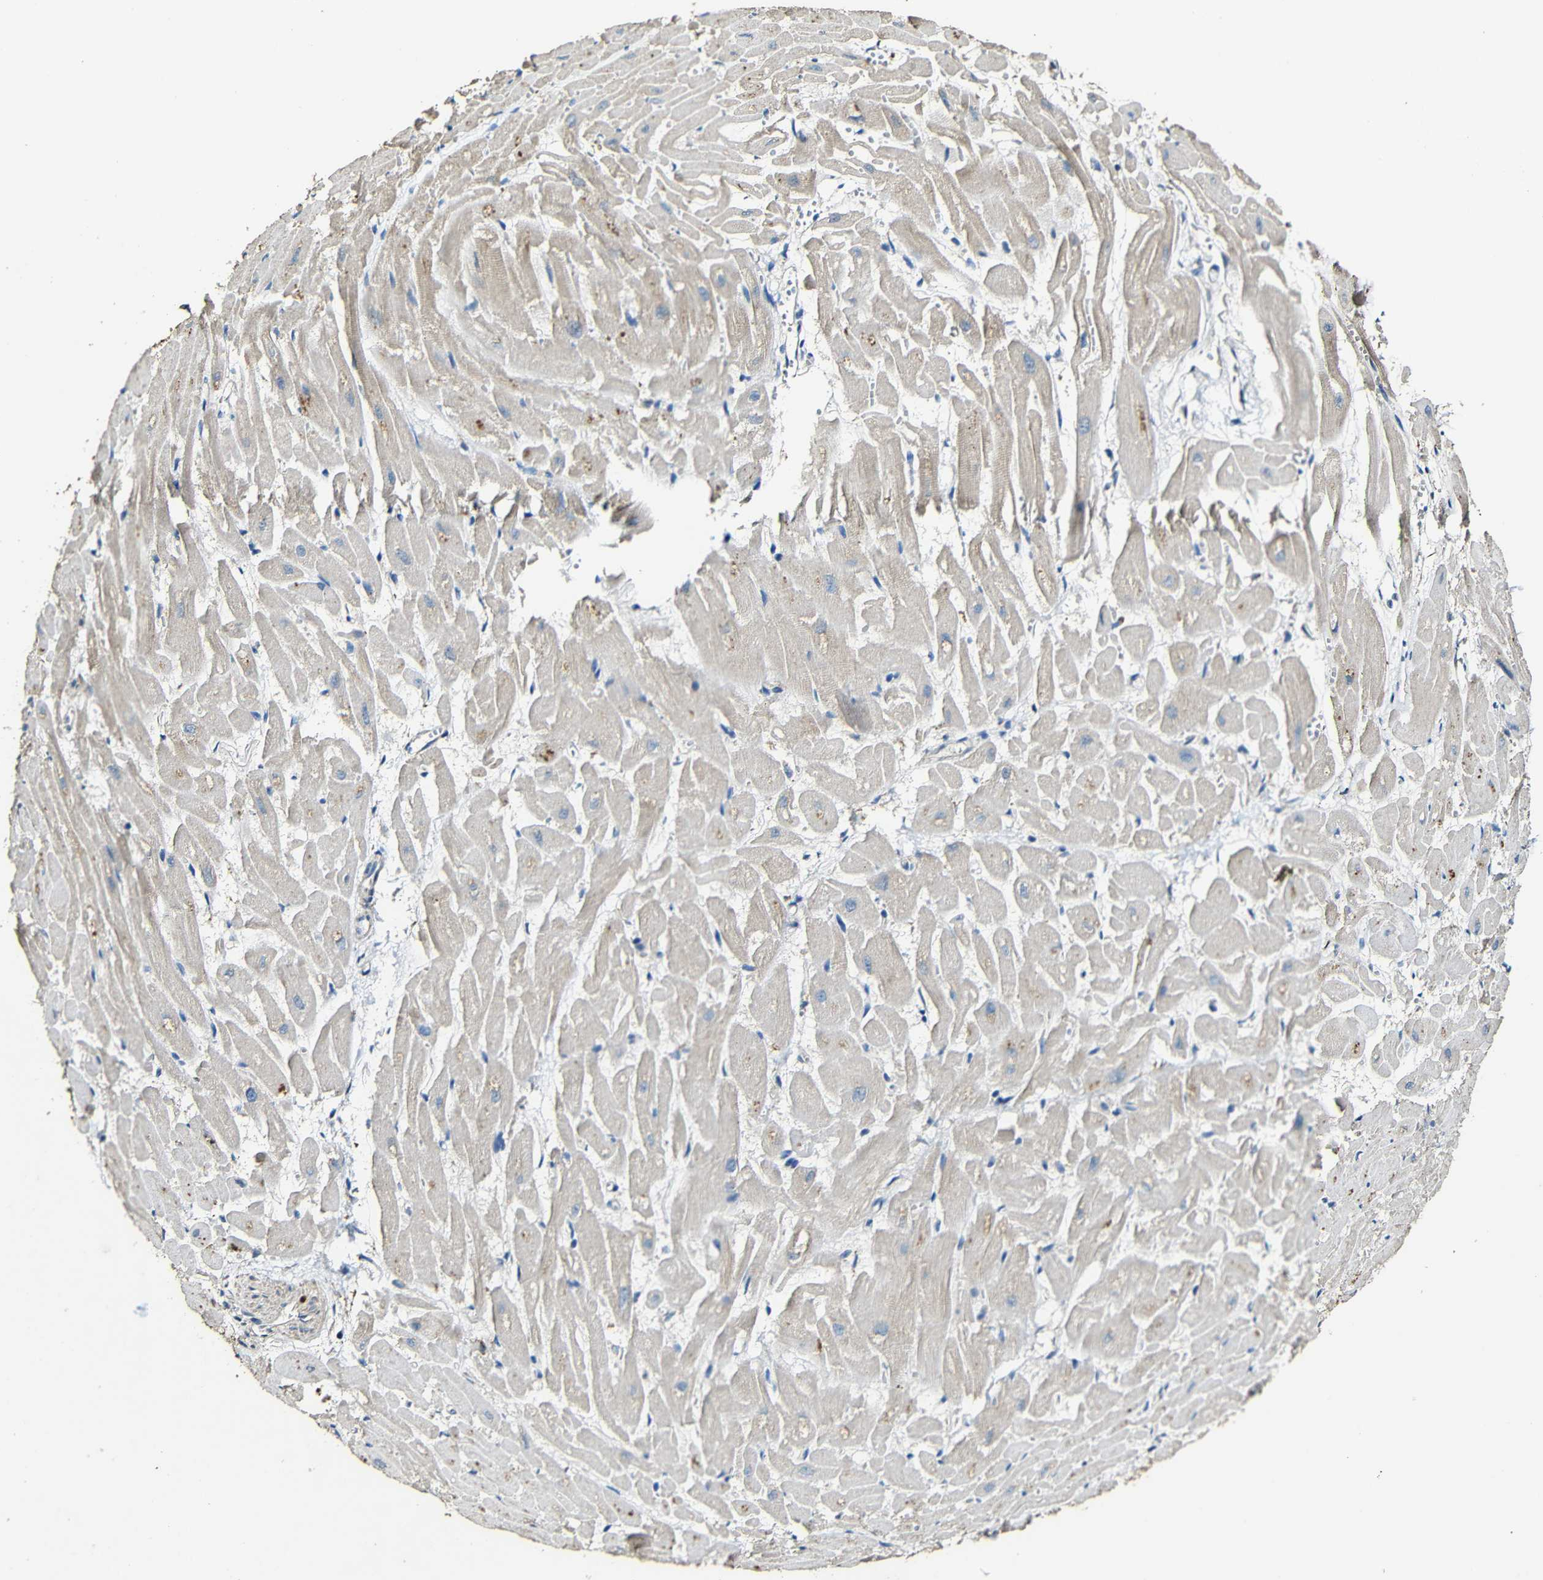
{"staining": {"intensity": "weak", "quantity": "25%-75%", "location": "cytoplasmic/membranous"}, "tissue": "heart muscle", "cell_type": "Cardiomyocytes", "image_type": "normal", "snomed": [{"axis": "morphology", "description": "Normal tissue, NOS"}, {"axis": "topography", "description": "Heart"}], "caption": "This histopathology image exhibits immunohistochemistry staining of unremarkable human heart muscle, with low weak cytoplasmic/membranous staining in about 25%-75% of cardiomyocytes.", "gene": "CASP8", "patient": {"sex": "female", "age": 19}}